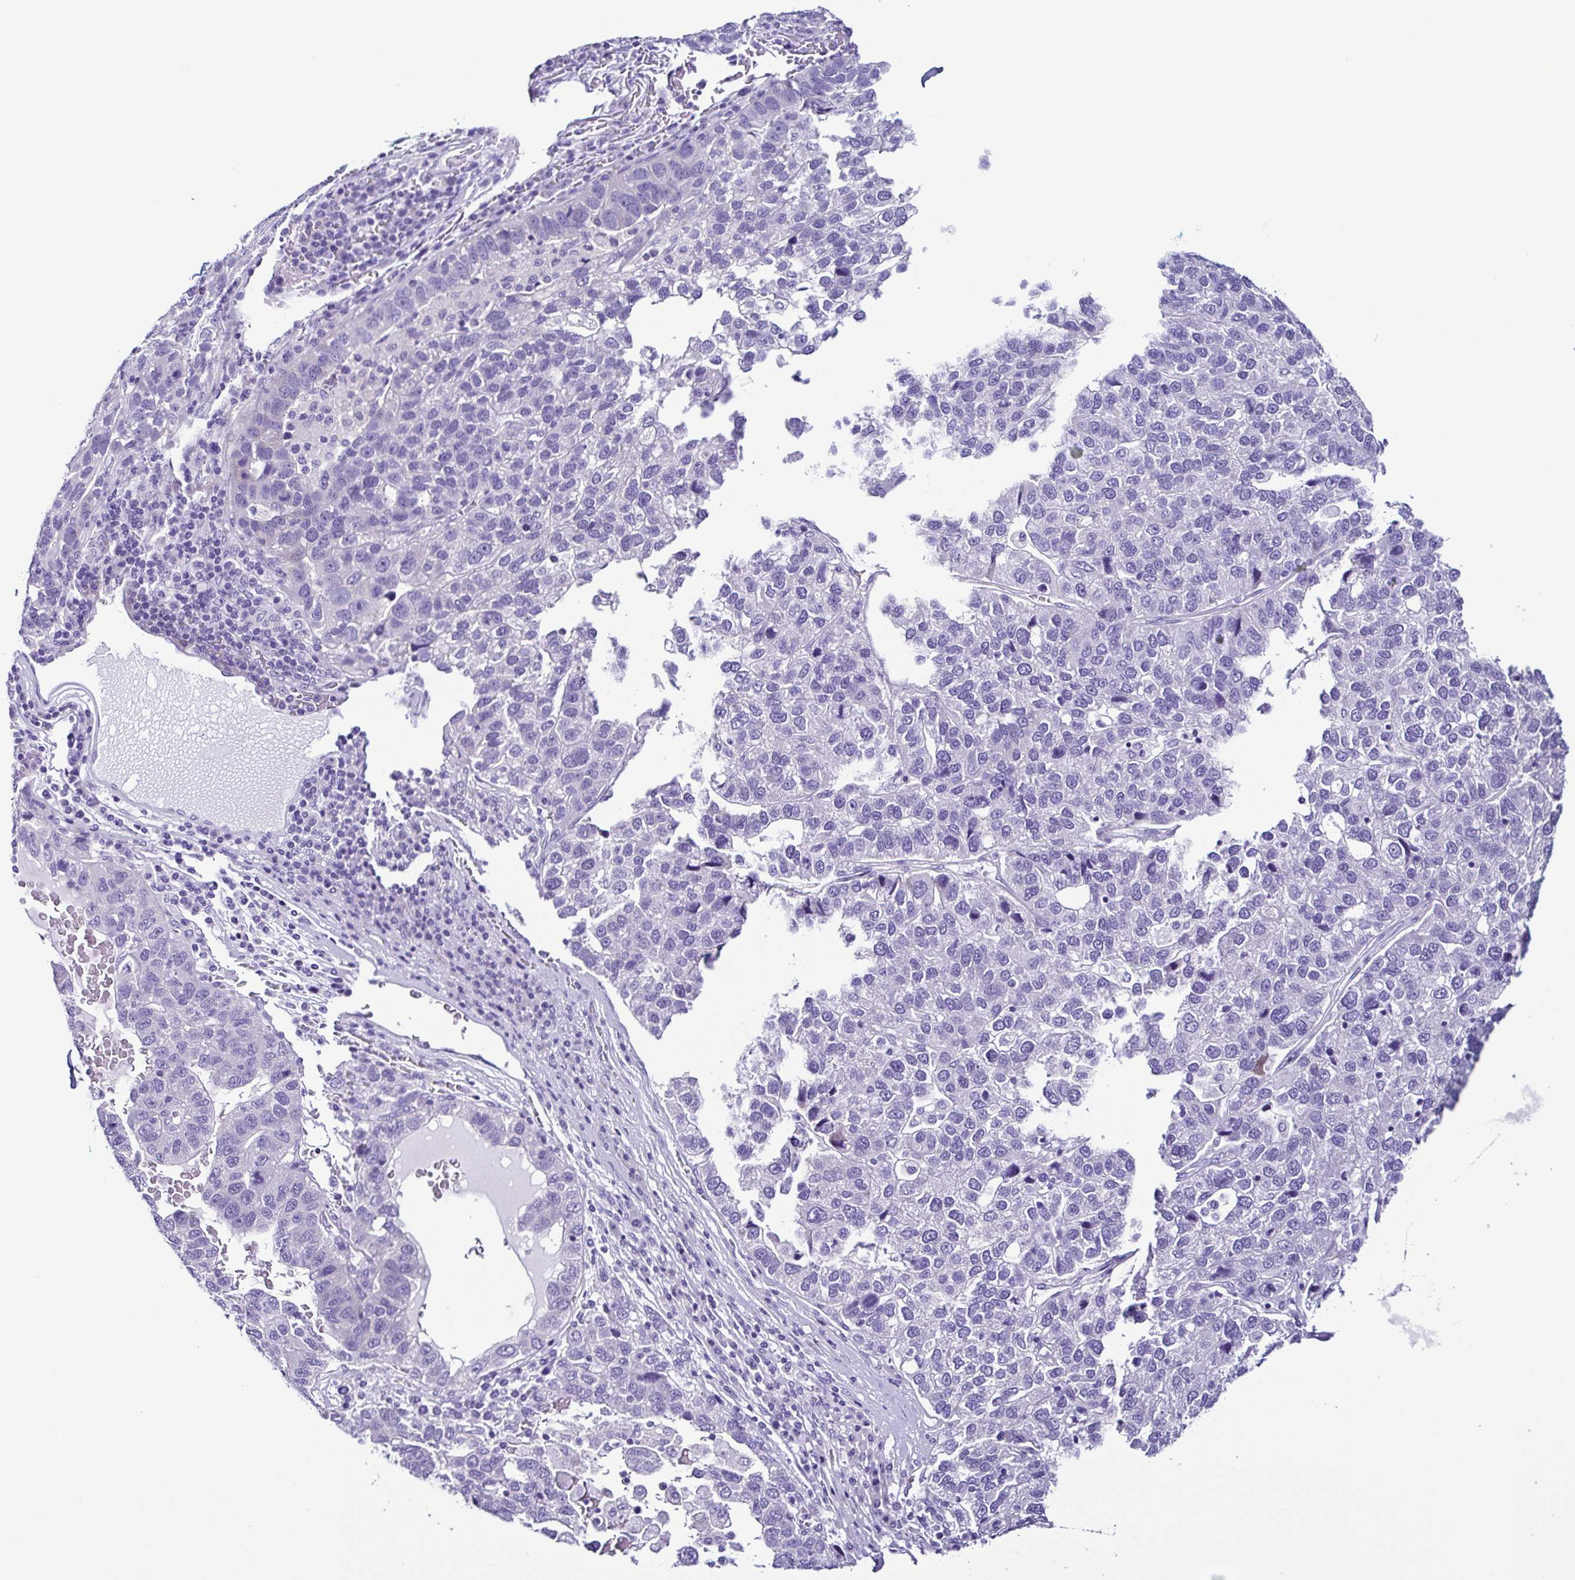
{"staining": {"intensity": "negative", "quantity": "none", "location": "none"}, "tissue": "pancreatic cancer", "cell_type": "Tumor cells", "image_type": "cancer", "snomed": [{"axis": "morphology", "description": "Adenocarcinoma, NOS"}, {"axis": "topography", "description": "Pancreas"}], "caption": "This histopathology image is of pancreatic adenocarcinoma stained with immunohistochemistry to label a protein in brown with the nuclei are counter-stained blue. There is no staining in tumor cells.", "gene": "SRL", "patient": {"sex": "female", "age": 61}}